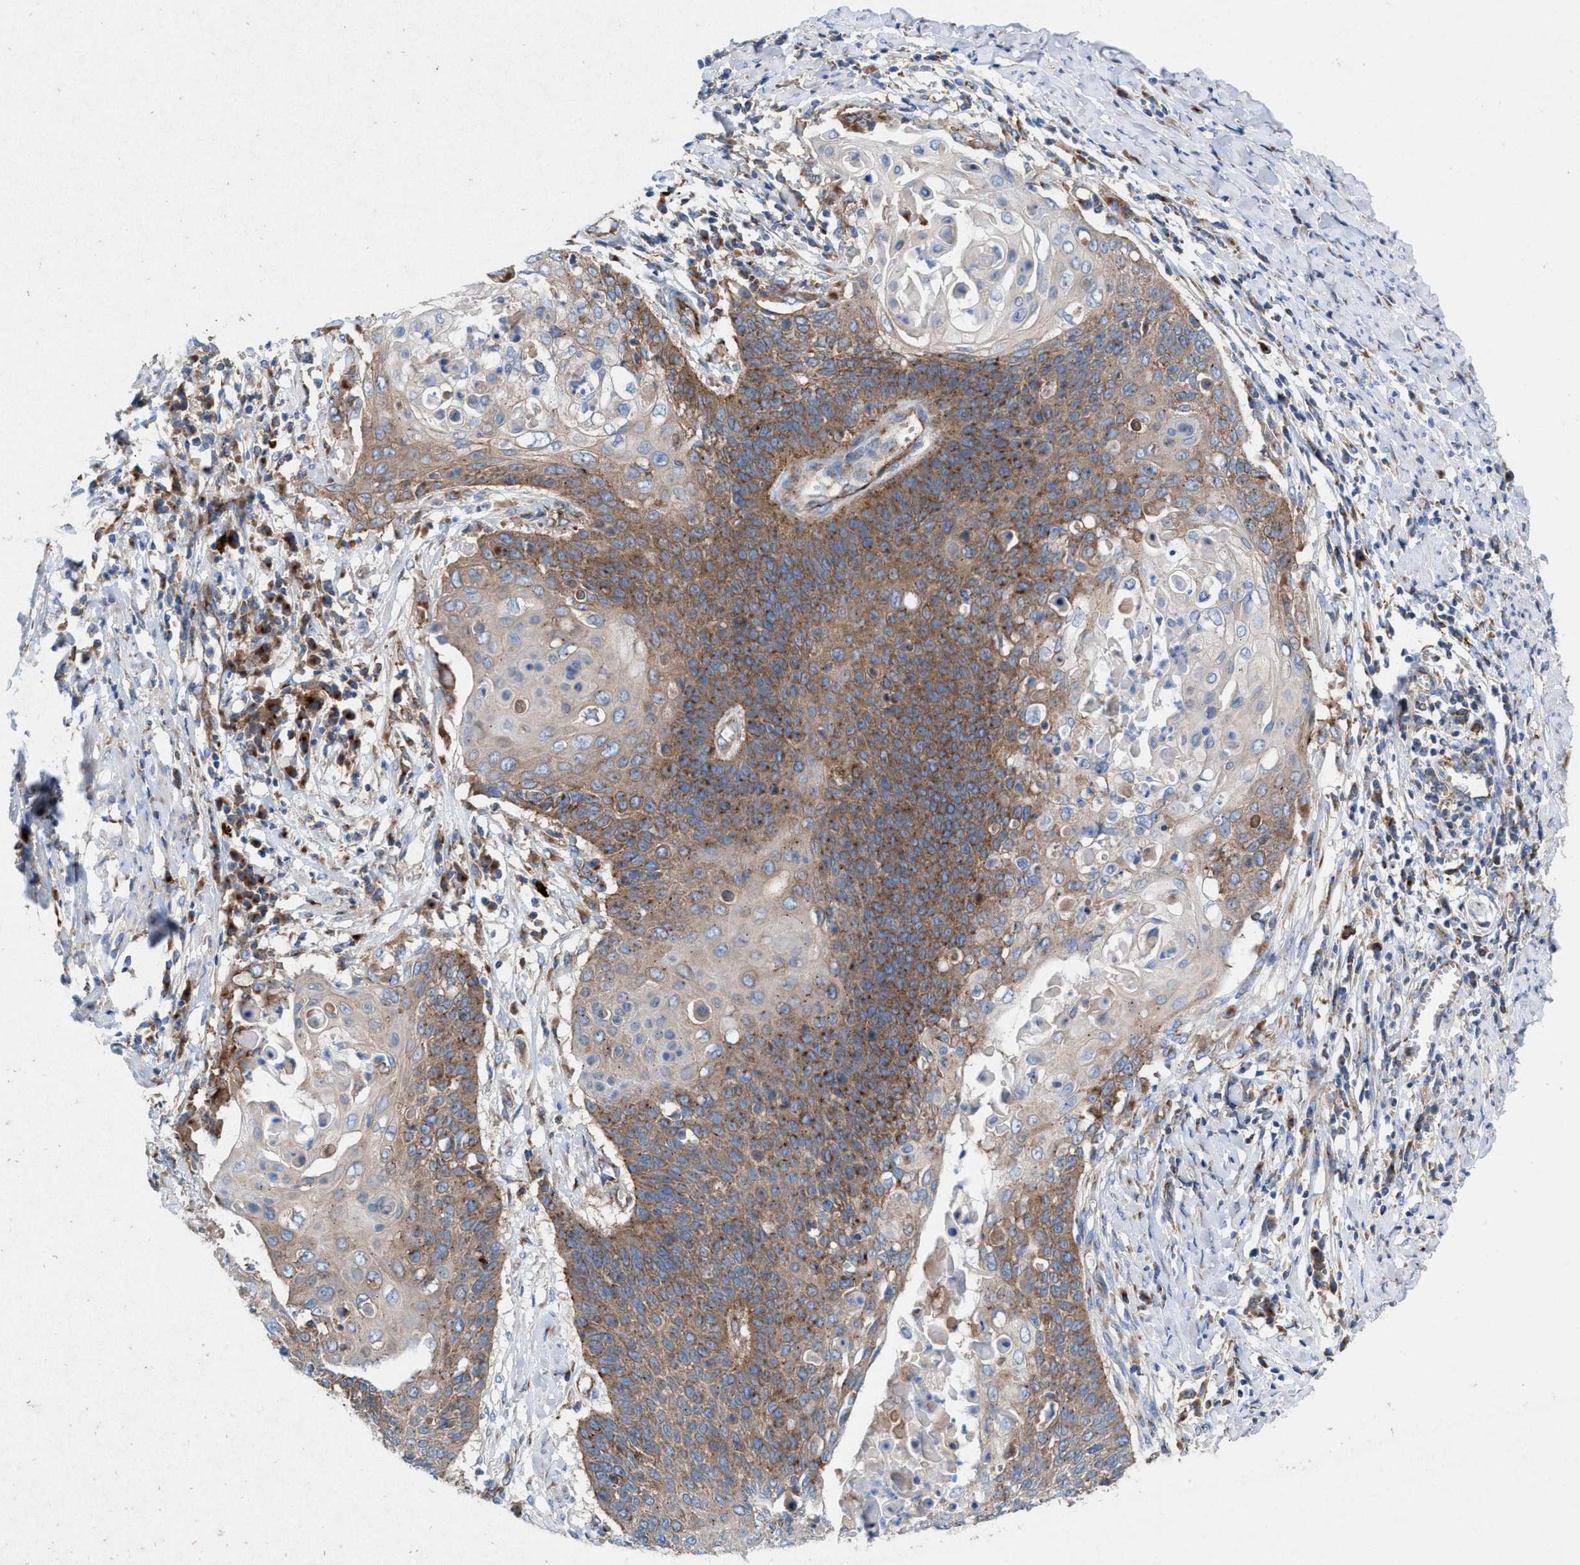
{"staining": {"intensity": "moderate", "quantity": ">75%", "location": "cytoplasmic/membranous"}, "tissue": "cervical cancer", "cell_type": "Tumor cells", "image_type": "cancer", "snomed": [{"axis": "morphology", "description": "Squamous cell carcinoma, NOS"}, {"axis": "topography", "description": "Cervix"}], "caption": "A brown stain shows moderate cytoplasmic/membranous staining of a protein in human squamous cell carcinoma (cervical) tumor cells.", "gene": "NYAP1", "patient": {"sex": "female", "age": 39}}